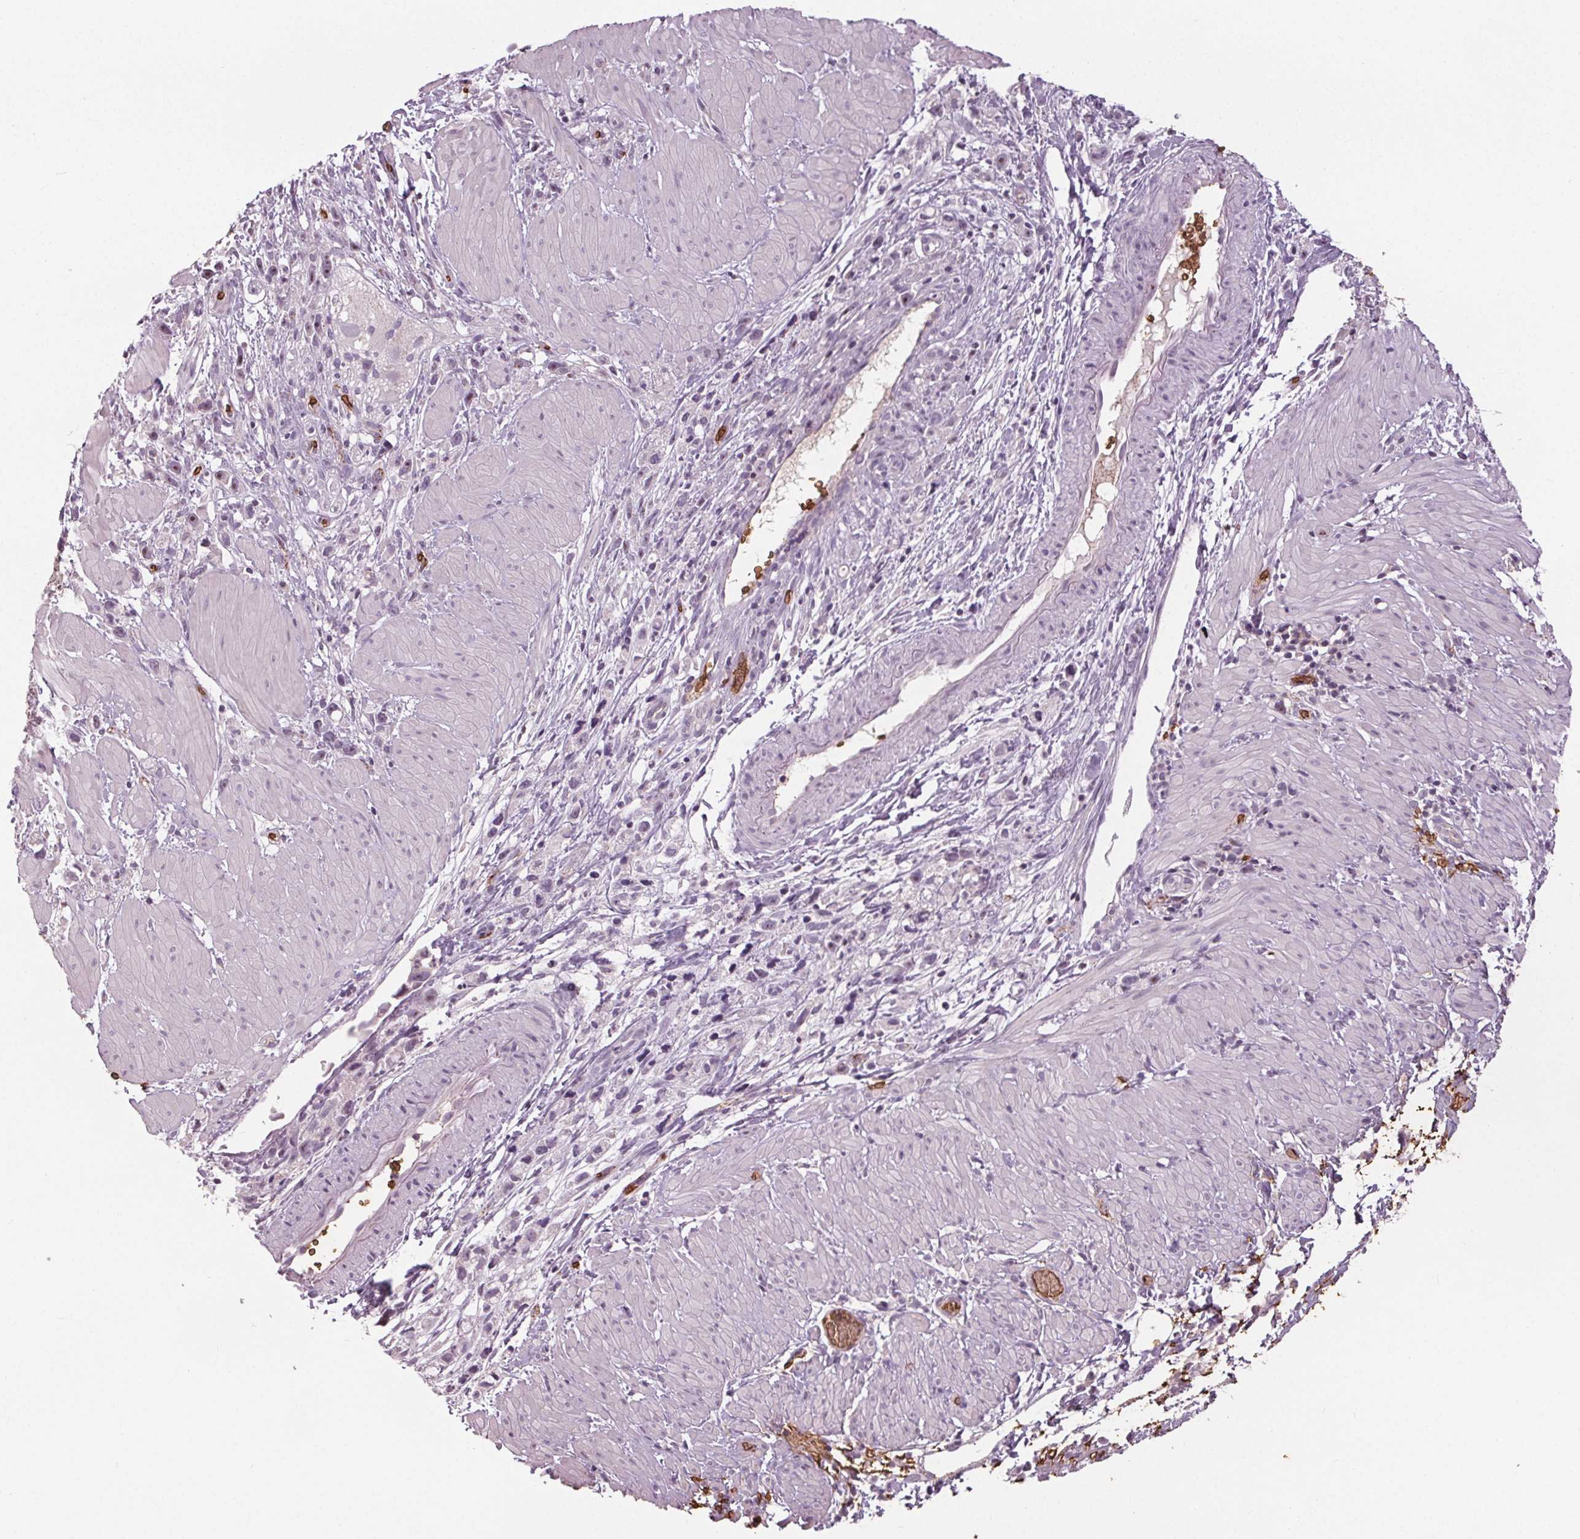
{"staining": {"intensity": "negative", "quantity": "none", "location": "none"}, "tissue": "stomach cancer", "cell_type": "Tumor cells", "image_type": "cancer", "snomed": [{"axis": "morphology", "description": "Adenocarcinoma, NOS"}, {"axis": "topography", "description": "Stomach"}], "caption": "The histopathology image reveals no significant positivity in tumor cells of stomach cancer. The staining was performed using DAB (3,3'-diaminobenzidine) to visualize the protein expression in brown, while the nuclei were stained in blue with hematoxylin (Magnification: 20x).", "gene": "SLC4A1", "patient": {"sex": "female", "age": 59}}